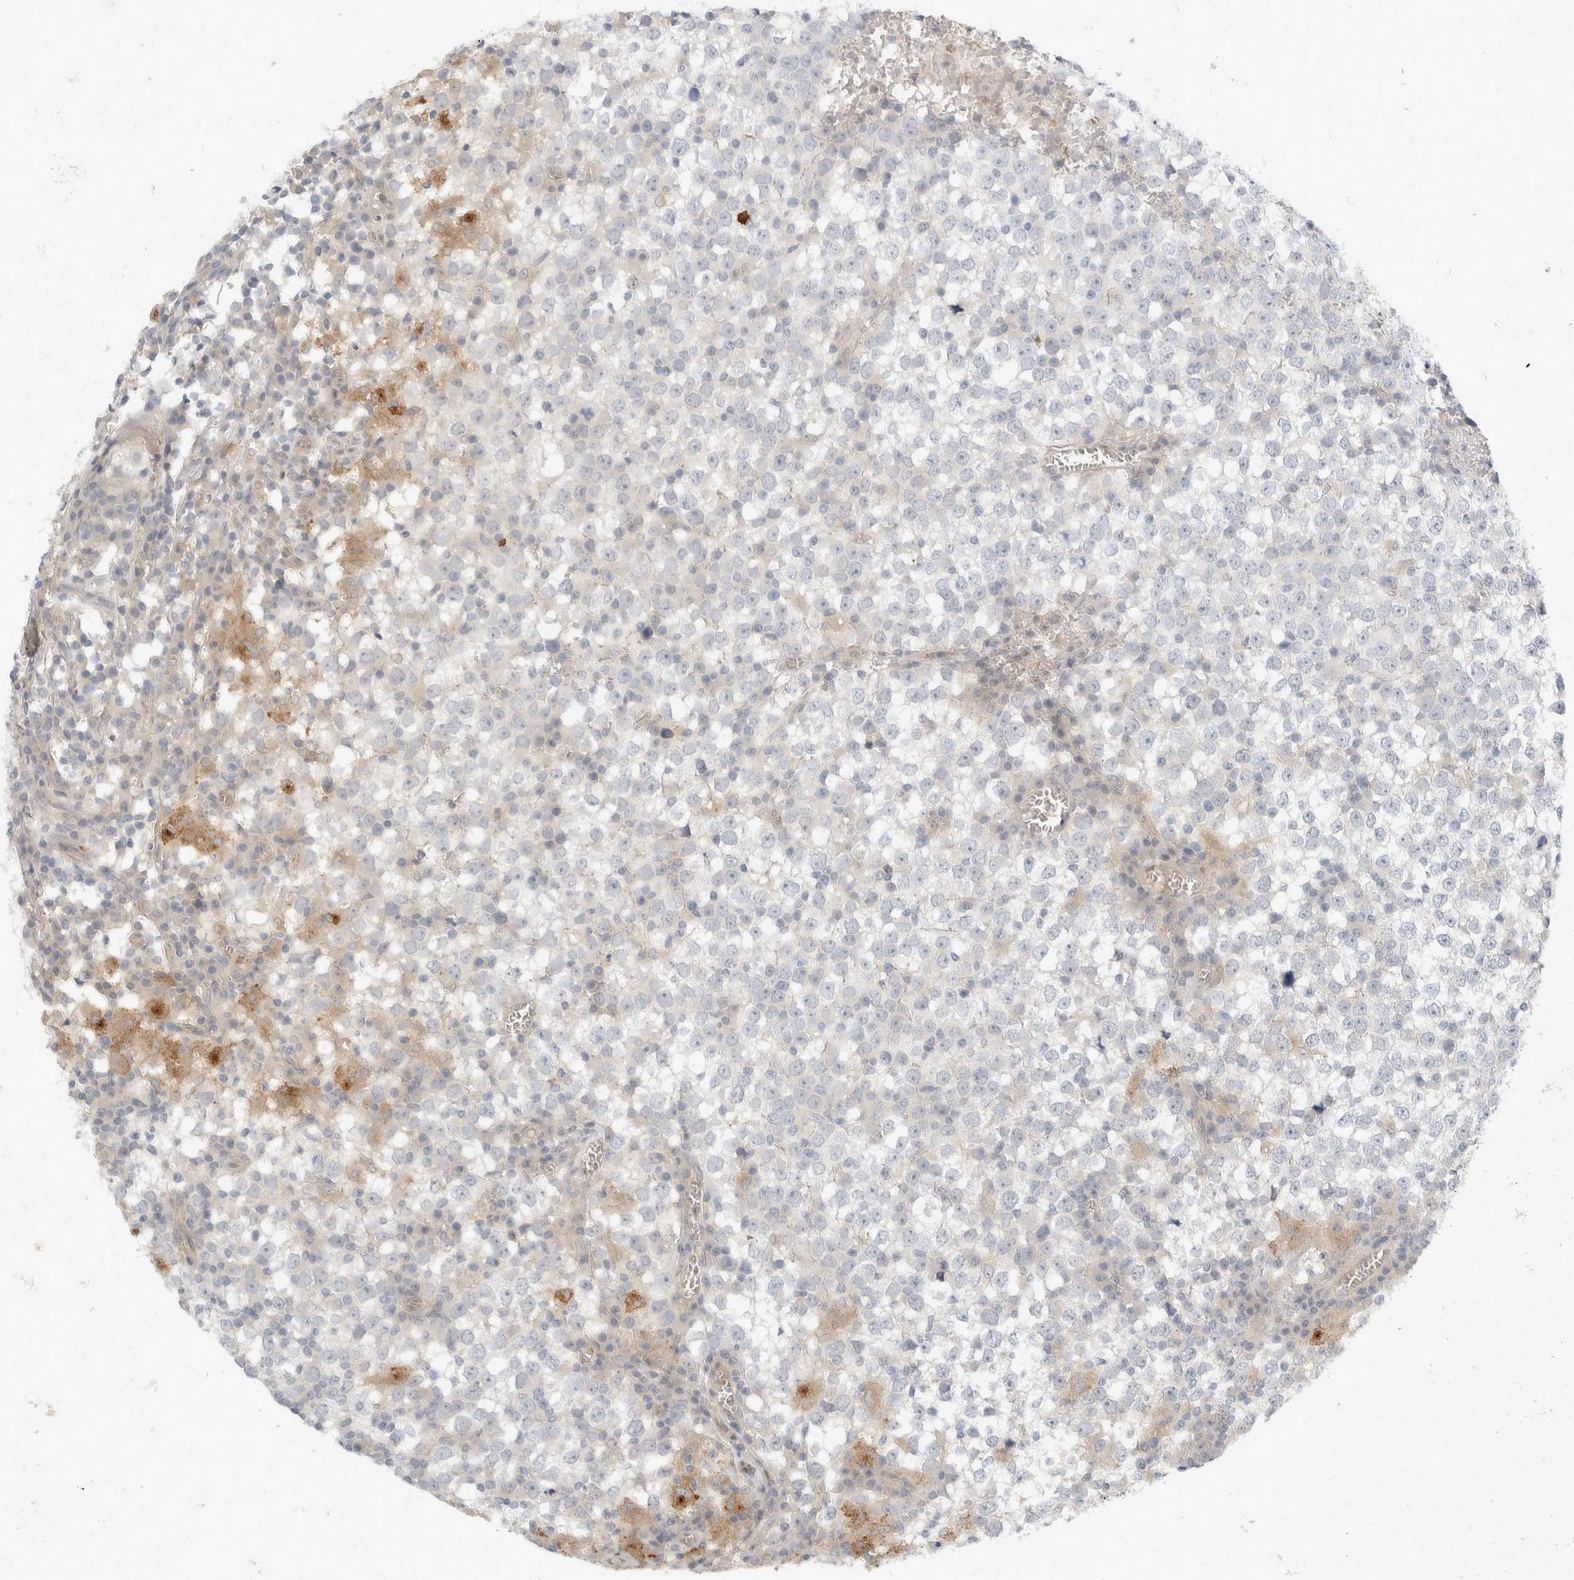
{"staining": {"intensity": "moderate", "quantity": "<25%", "location": "cytoplasmic/membranous"}, "tissue": "testis cancer", "cell_type": "Tumor cells", "image_type": "cancer", "snomed": [{"axis": "morphology", "description": "Seminoma, NOS"}, {"axis": "topography", "description": "Testis"}], "caption": "Immunohistochemistry (IHC) photomicrograph of testis cancer (seminoma) stained for a protein (brown), which reveals low levels of moderate cytoplasmic/membranous staining in approximately <25% of tumor cells.", "gene": "TOM1L2", "patient": {"sex": "male", "age": 65}}